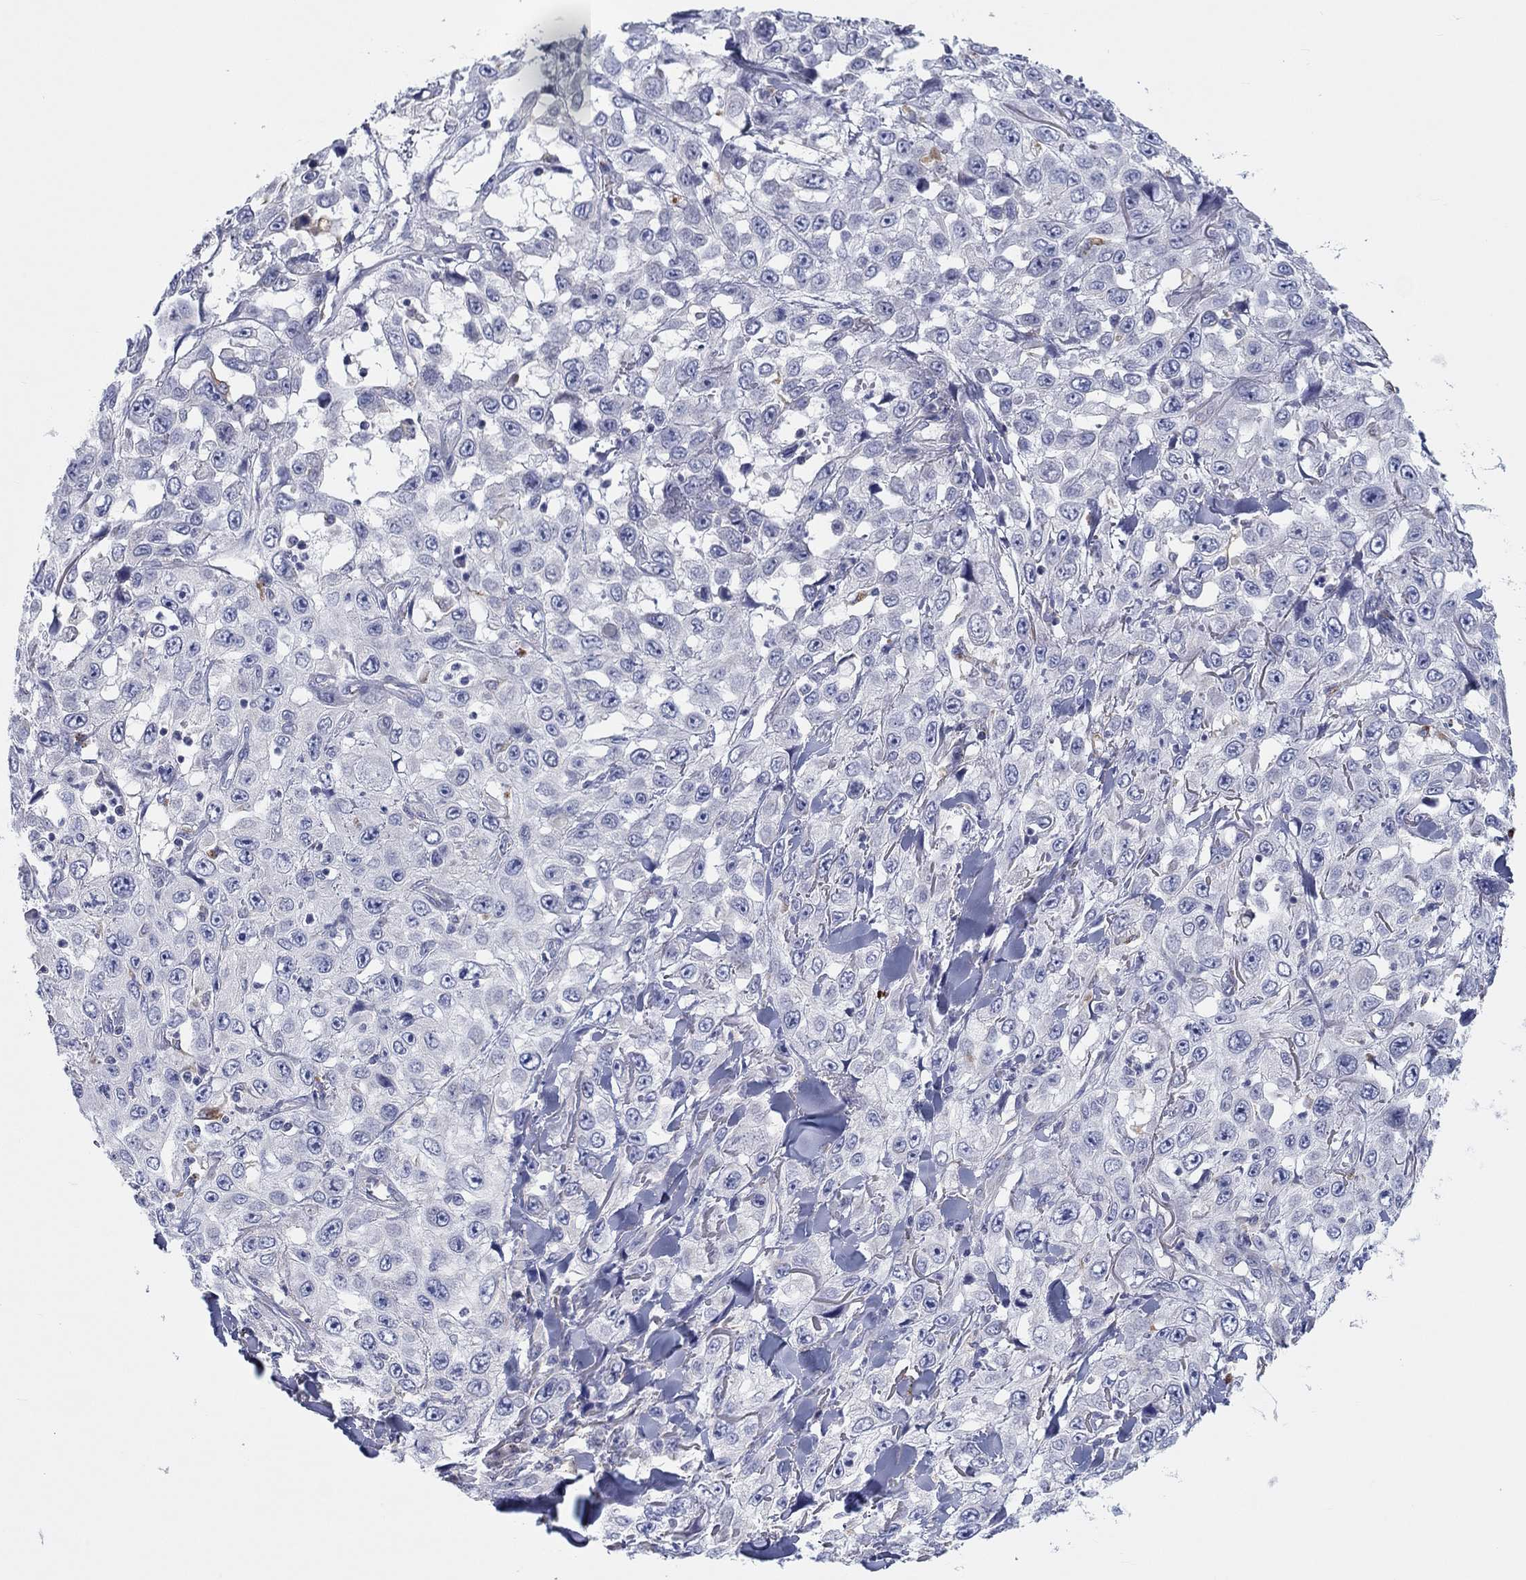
{"staining": {"intensity": "negative", "quantity": "none", "location": "none"}, "tissue": "skin cancer", "cell_type": "Tumor cells", "image_type": "cancer", "snomed": [{"axis": "morphology", "description": "Squamous cell carcinoma, NOS"}, {"axis": "topography", "description": "Skin"}], "caption": "Image shows no significant protein staining in tumor cells of squamous cell carcinoma (skin).", "gene": "BCO2", "patient": {"sex": "male", "age": 82}}